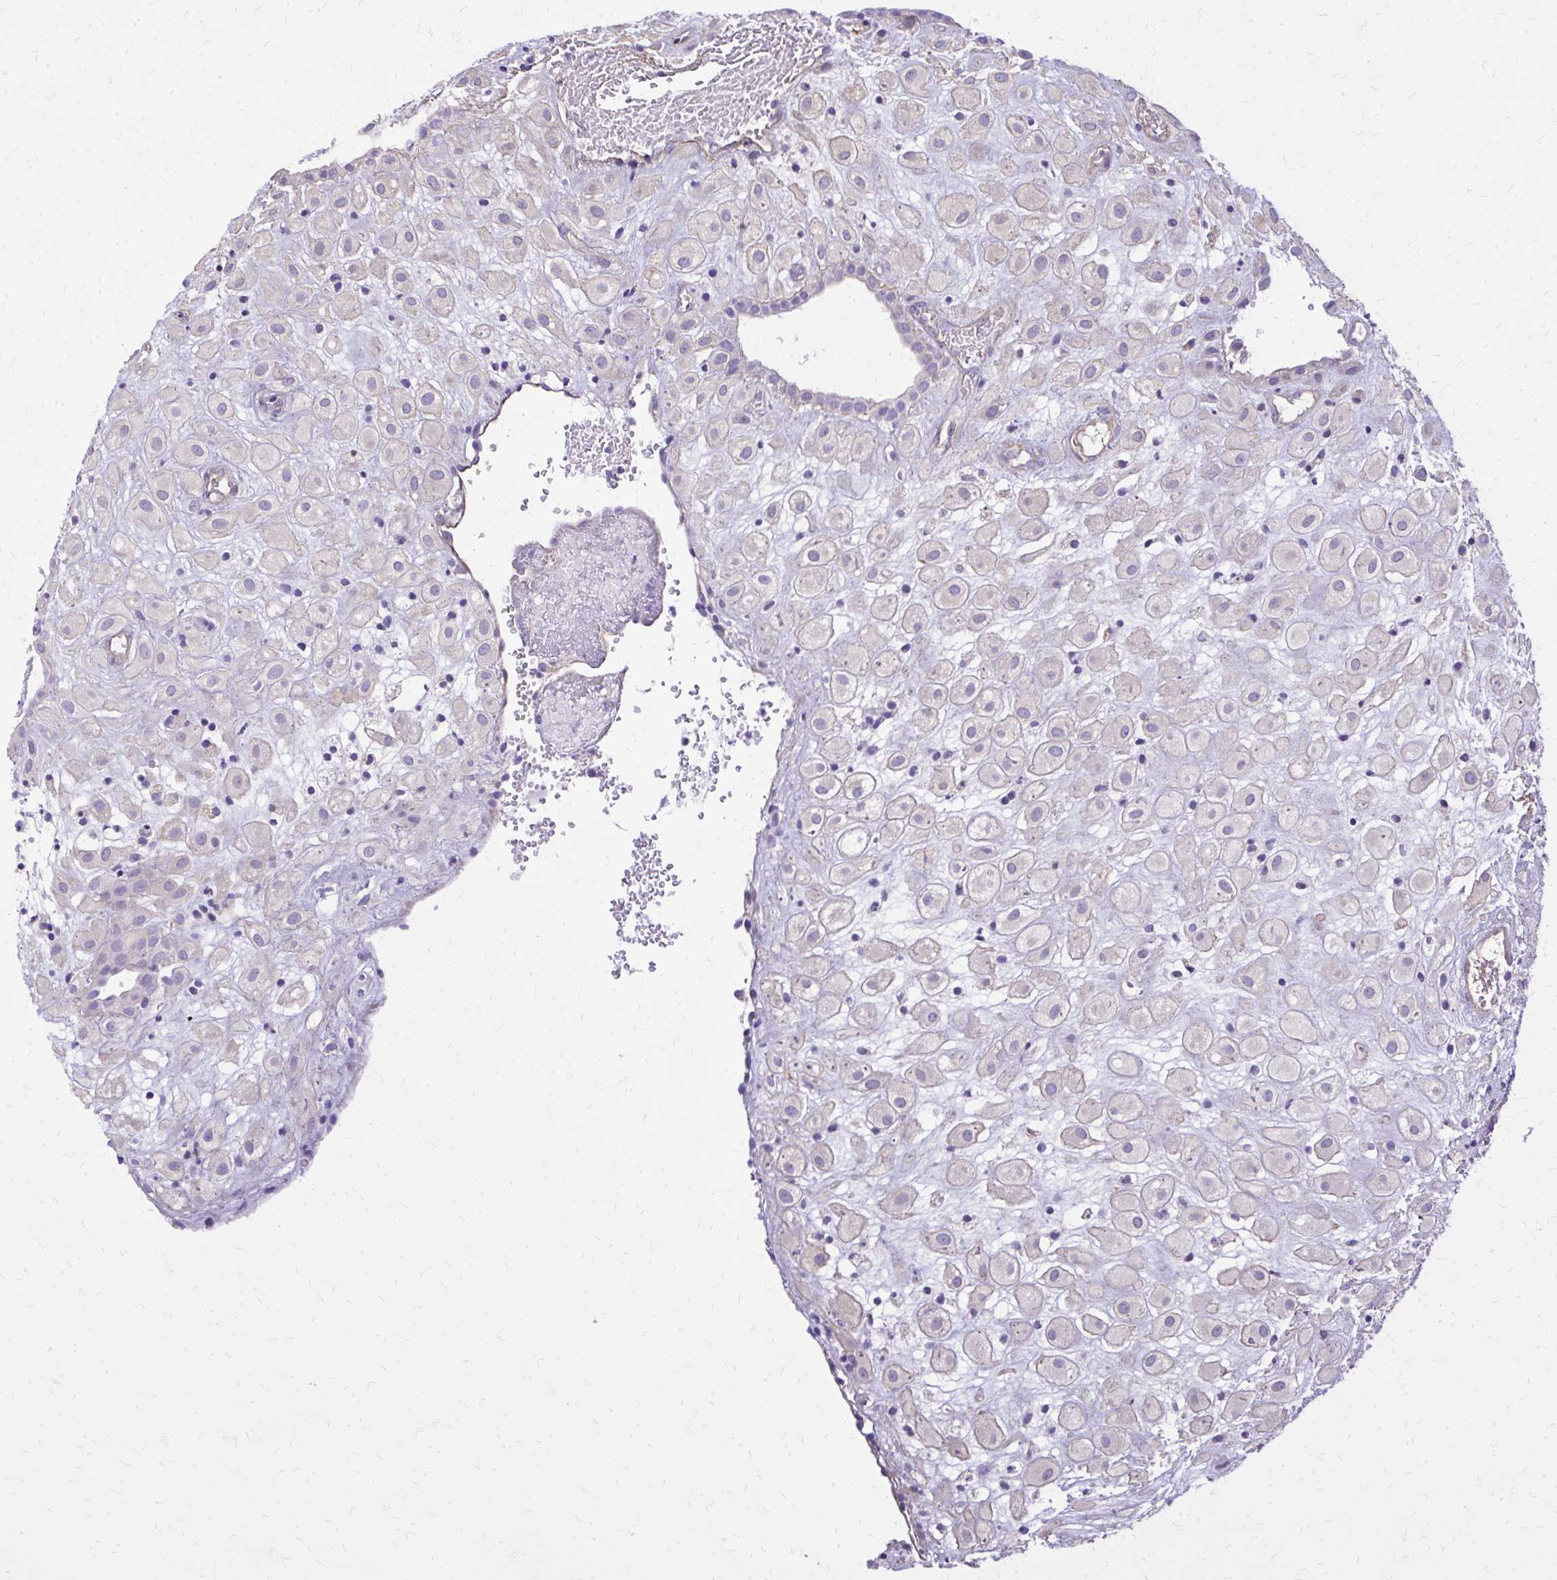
{"staining": {"intensity": "negative", "quantity": "none", "location": "none"}, "tissue": "placenta", "cell_type": "Decidual cells", "image_type": "normal", "snomed": [{"axis": "morphology", "description": "Normal tissue, NOS"}, {"axis": "topography", "description": "Placenta"}], "caption": "Decidual cells show no significant positivity in unremarkable placenta.", "gene": "RUNDC3B", "patient": {"sex": "female", "age": 24}}